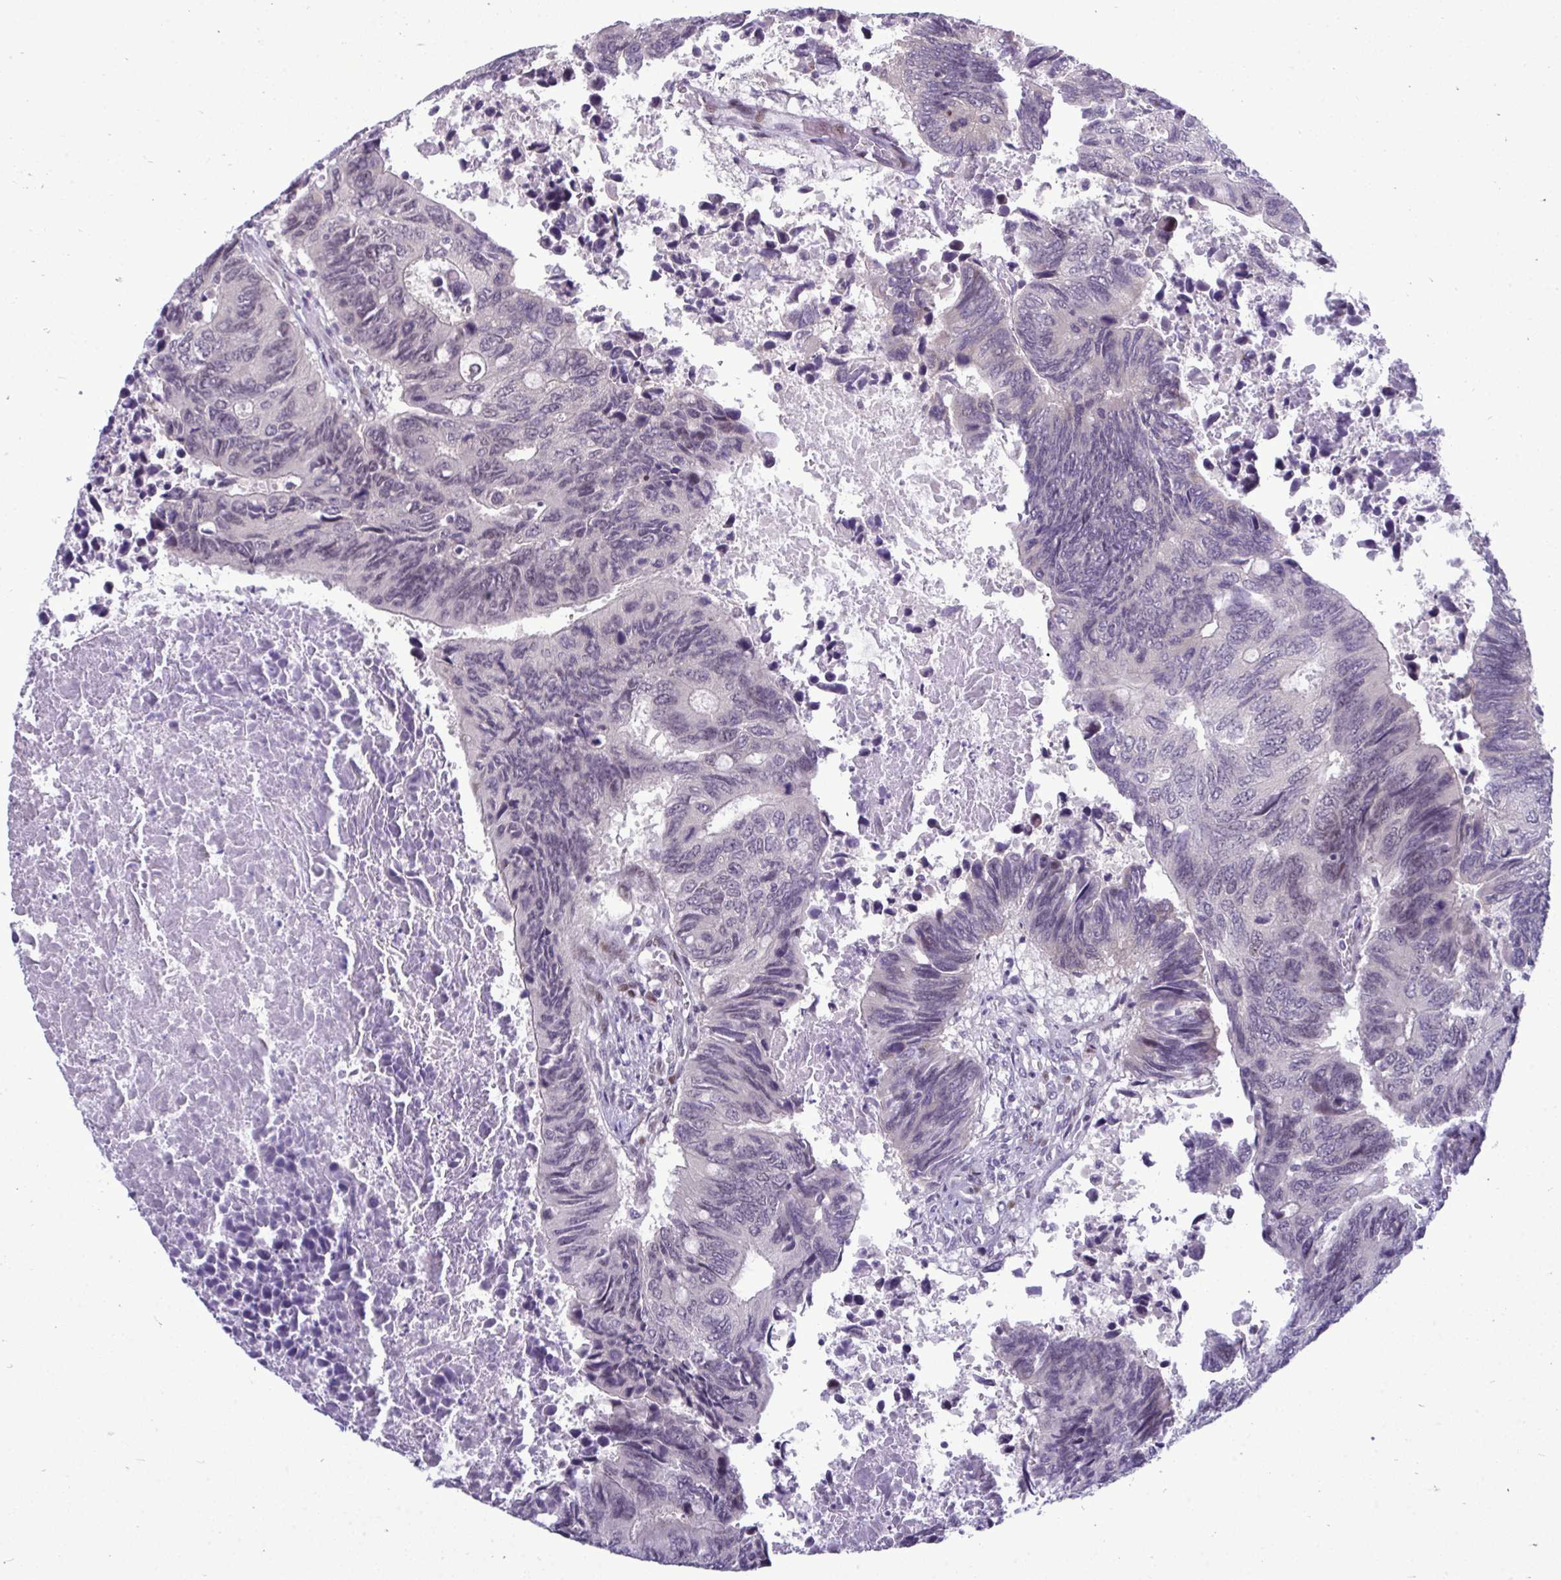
{"staining": {"intensity": "negative", "quantity": "none", "location": "none"}, "tissue": "colorectal cancer", "cell_type": "Tumor cells", "image_type": "cancer", "snomed": [{"axis": "morphology", "description": "Adenocarcinoma, NOS"}, {"axis": "topography", "description": "Colon"}], "caption": "Tumor cells show no significant protein expression in colorectal adenocarcinoma. The staining is performed using DAB brown chromogen with nuclei counter-stained in using hematoxylin.", "gene": "TAB1", "patient": {"sex": "male", "age": 87}}